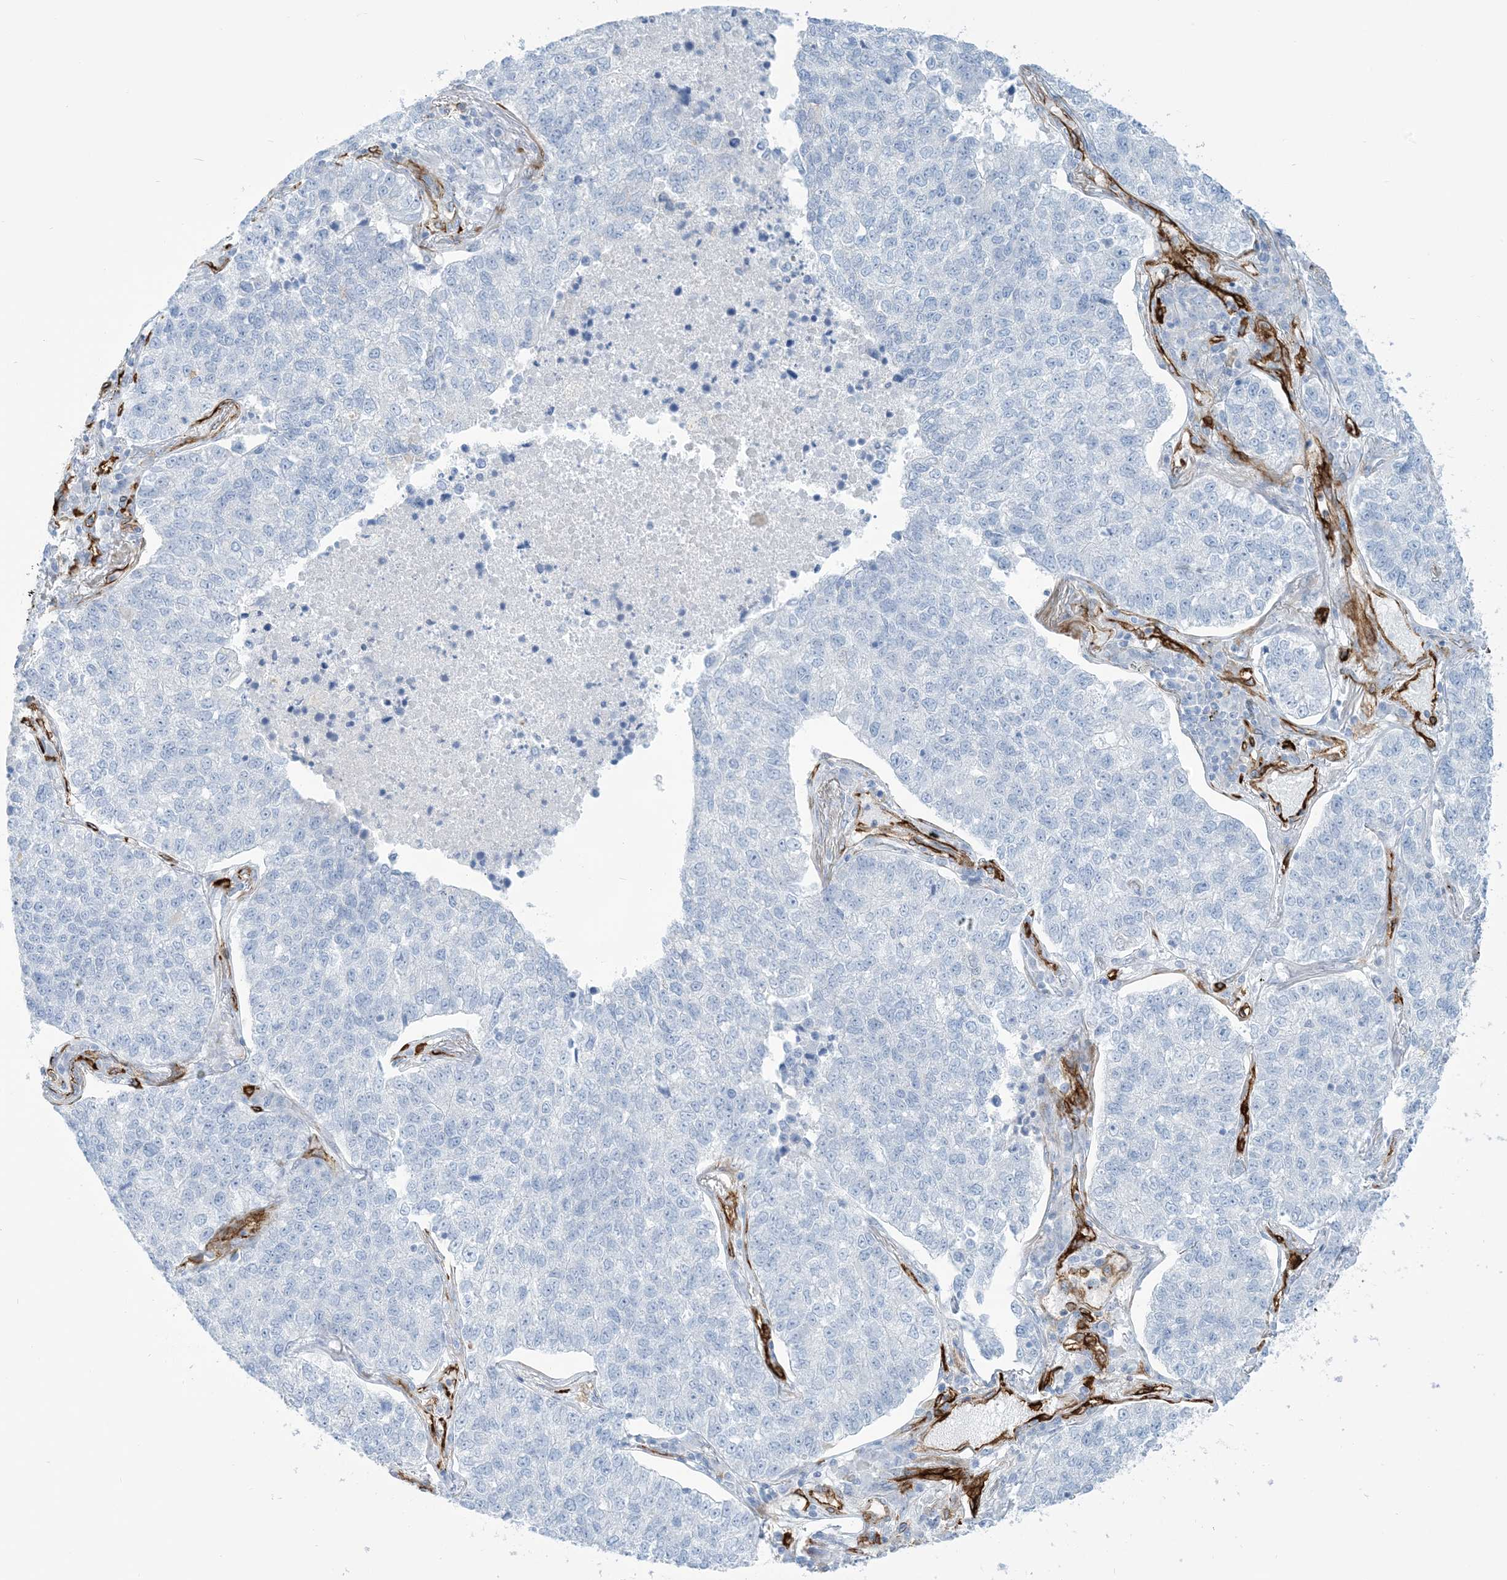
{"staining": {"intensity": "negative", "quantity": "none", "location": "none"}, "tissue": "lung cancer", "cell_type": "Tumor cells", "image_type": "cancer", "snomed": [{"axis": "morphology", "description": "Adenocarcinoma, NOS"}, {"axis": "topography", "description": "Lung"}], "caption": "Photomicrograph shows no protein staining in tumor cells of adenocarcinoma (lung) tissue.", "gene": "EPS8L3", "patient": {"sex": "male", "age": 49}}